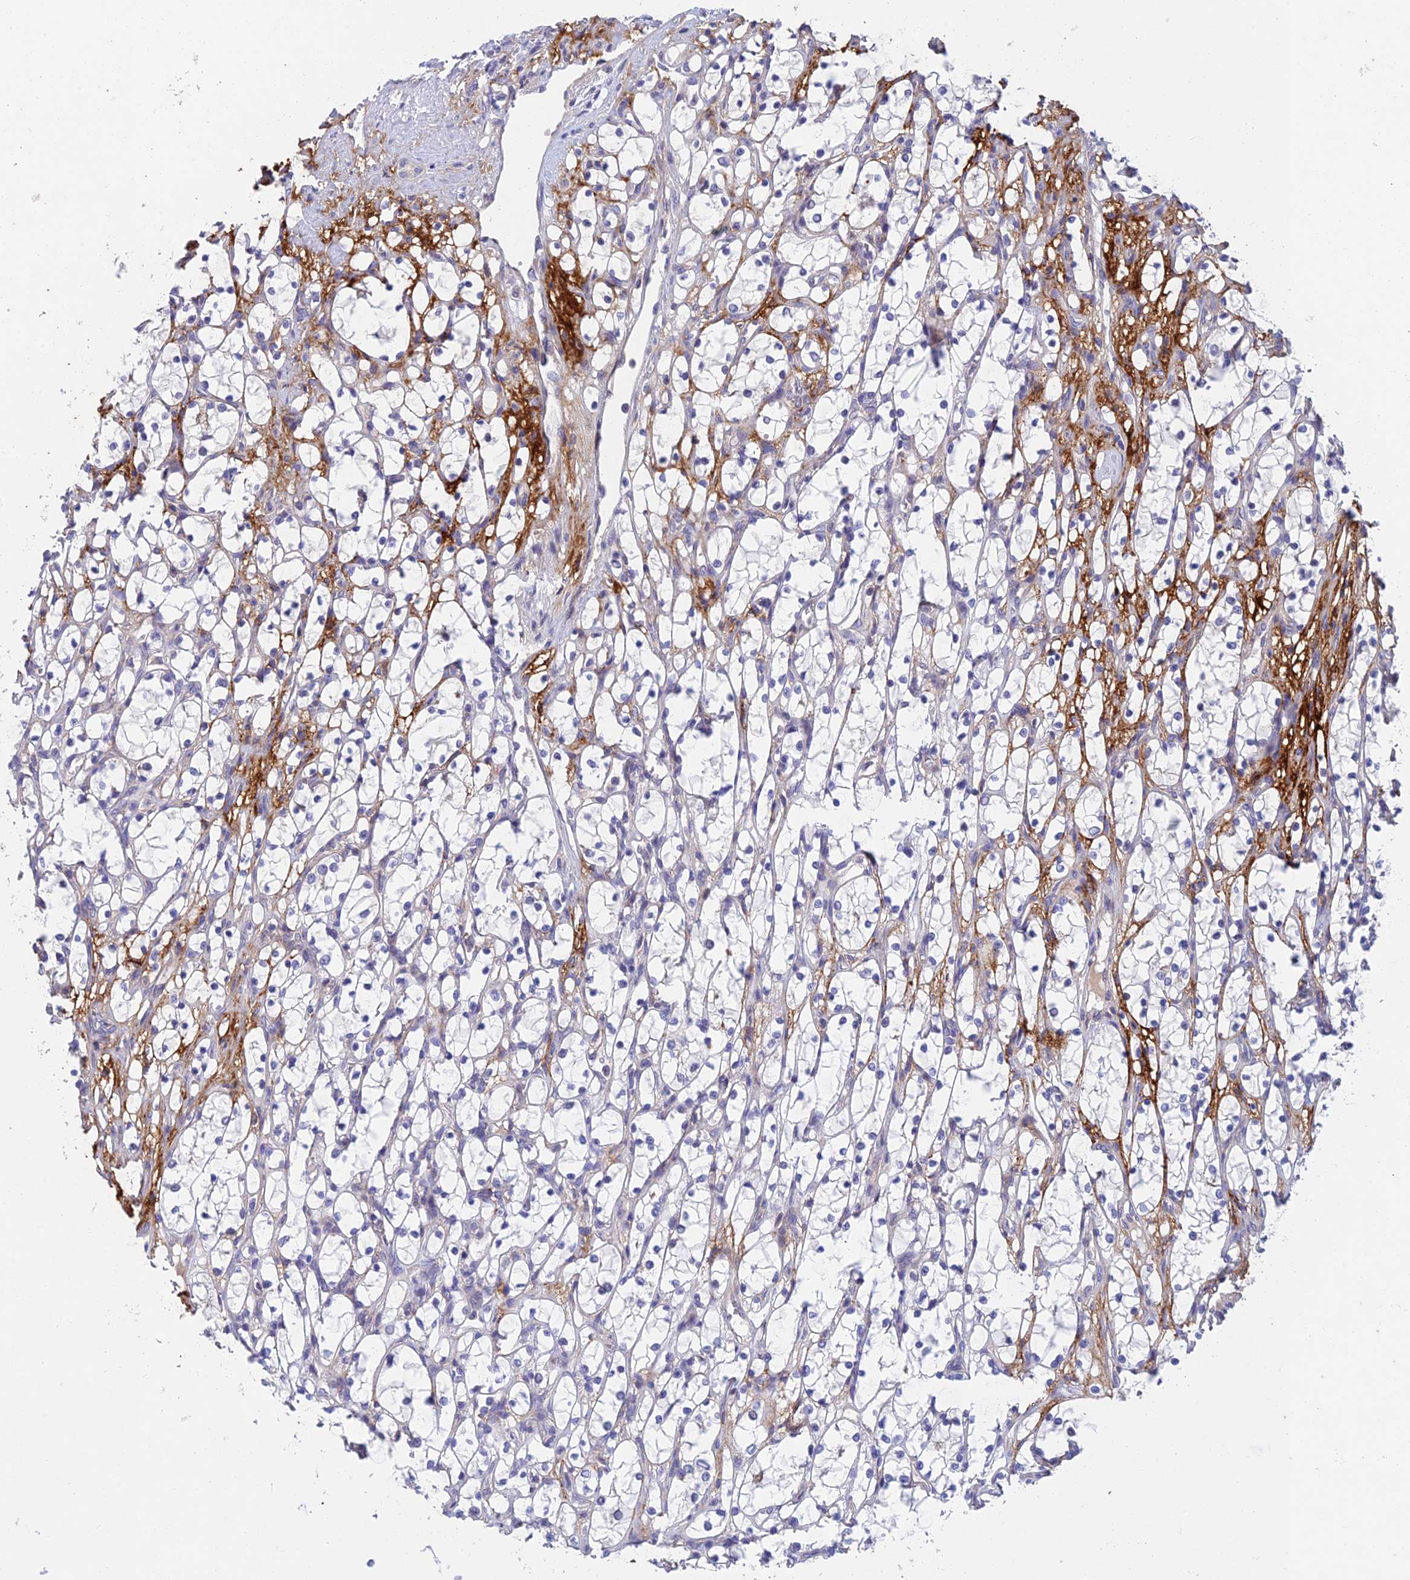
{"staining": {"intensity": "negative", "quantity": "none", "location": "none"}, "tissue": "renal cancer", "cell_type": "Tumor cells", "image_type": "cancer", "snomed": [{"axis": "morphology", "description": "Adenocarcinoma, NOS"}, {"axis": "topography", "description": "Kidney"}], "caption": "DAB (3,3'-diaminobenzidine) immunohistochemical staining of adenocarcinoma (renal) demonstrates no significant positivity in tumor cells. (IHC, brightfield microscopy, high magnification).", "gene": "ADAMTS13", "patient": {"sex": "female", "age": 69}}